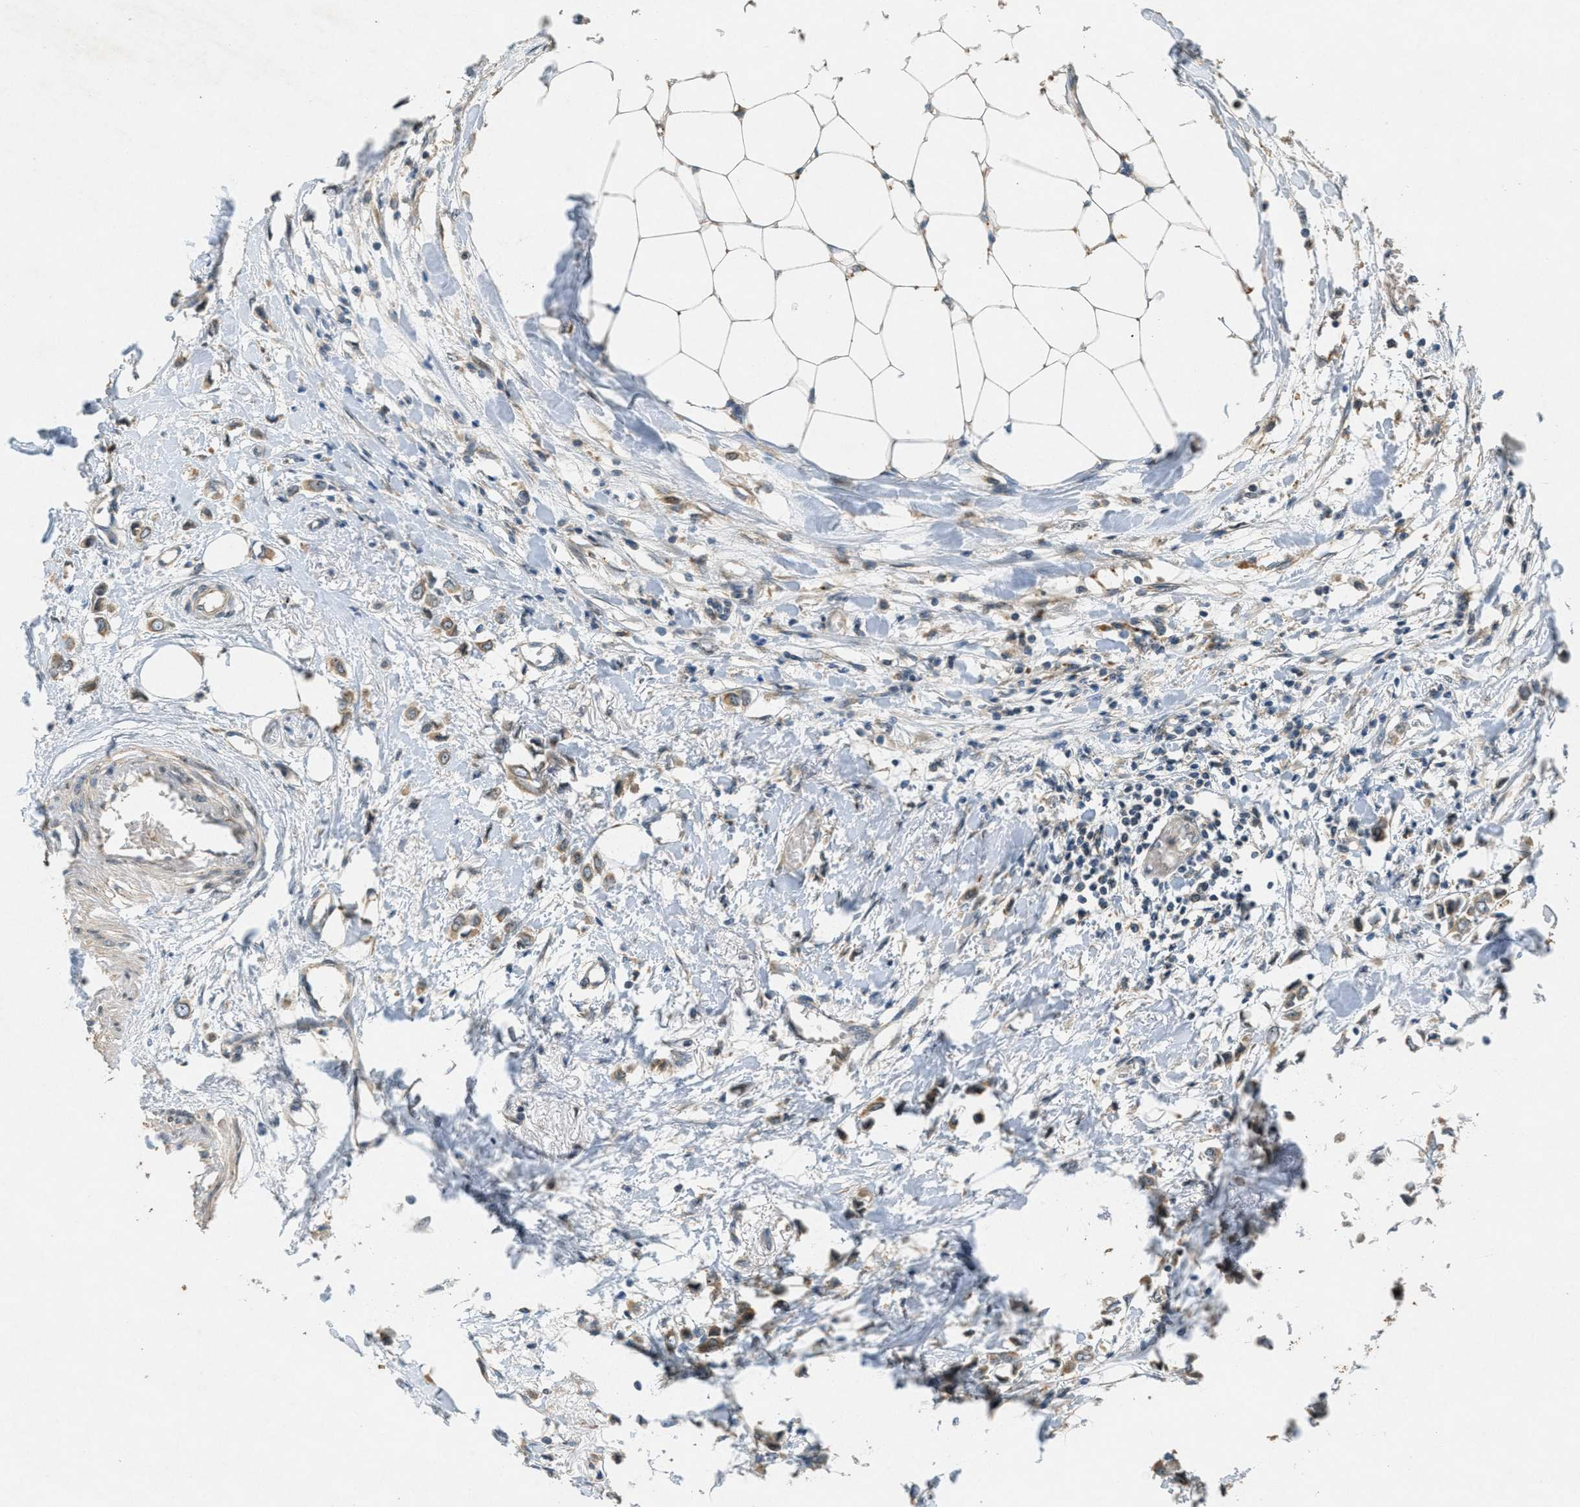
{"staining": {"intensity": "weak", "quantity": ">75%", "location": "cytoplasmic/membranous"}, "tissue": "breast cancer", "cell_type": "Tumor cells", "image_type": "cancer", "snomed": [{"axis": "morphology", "description": "Lobular carcinoma"}, {"axis": "topography", "description": "Breast"}], "caption": "Human lobular carcinoma (breast) stained with a protein marker reveals weak staining in tumor cells.", "gene": "SIGMAR1", "patient": {"sex": "female", "age": 51}}